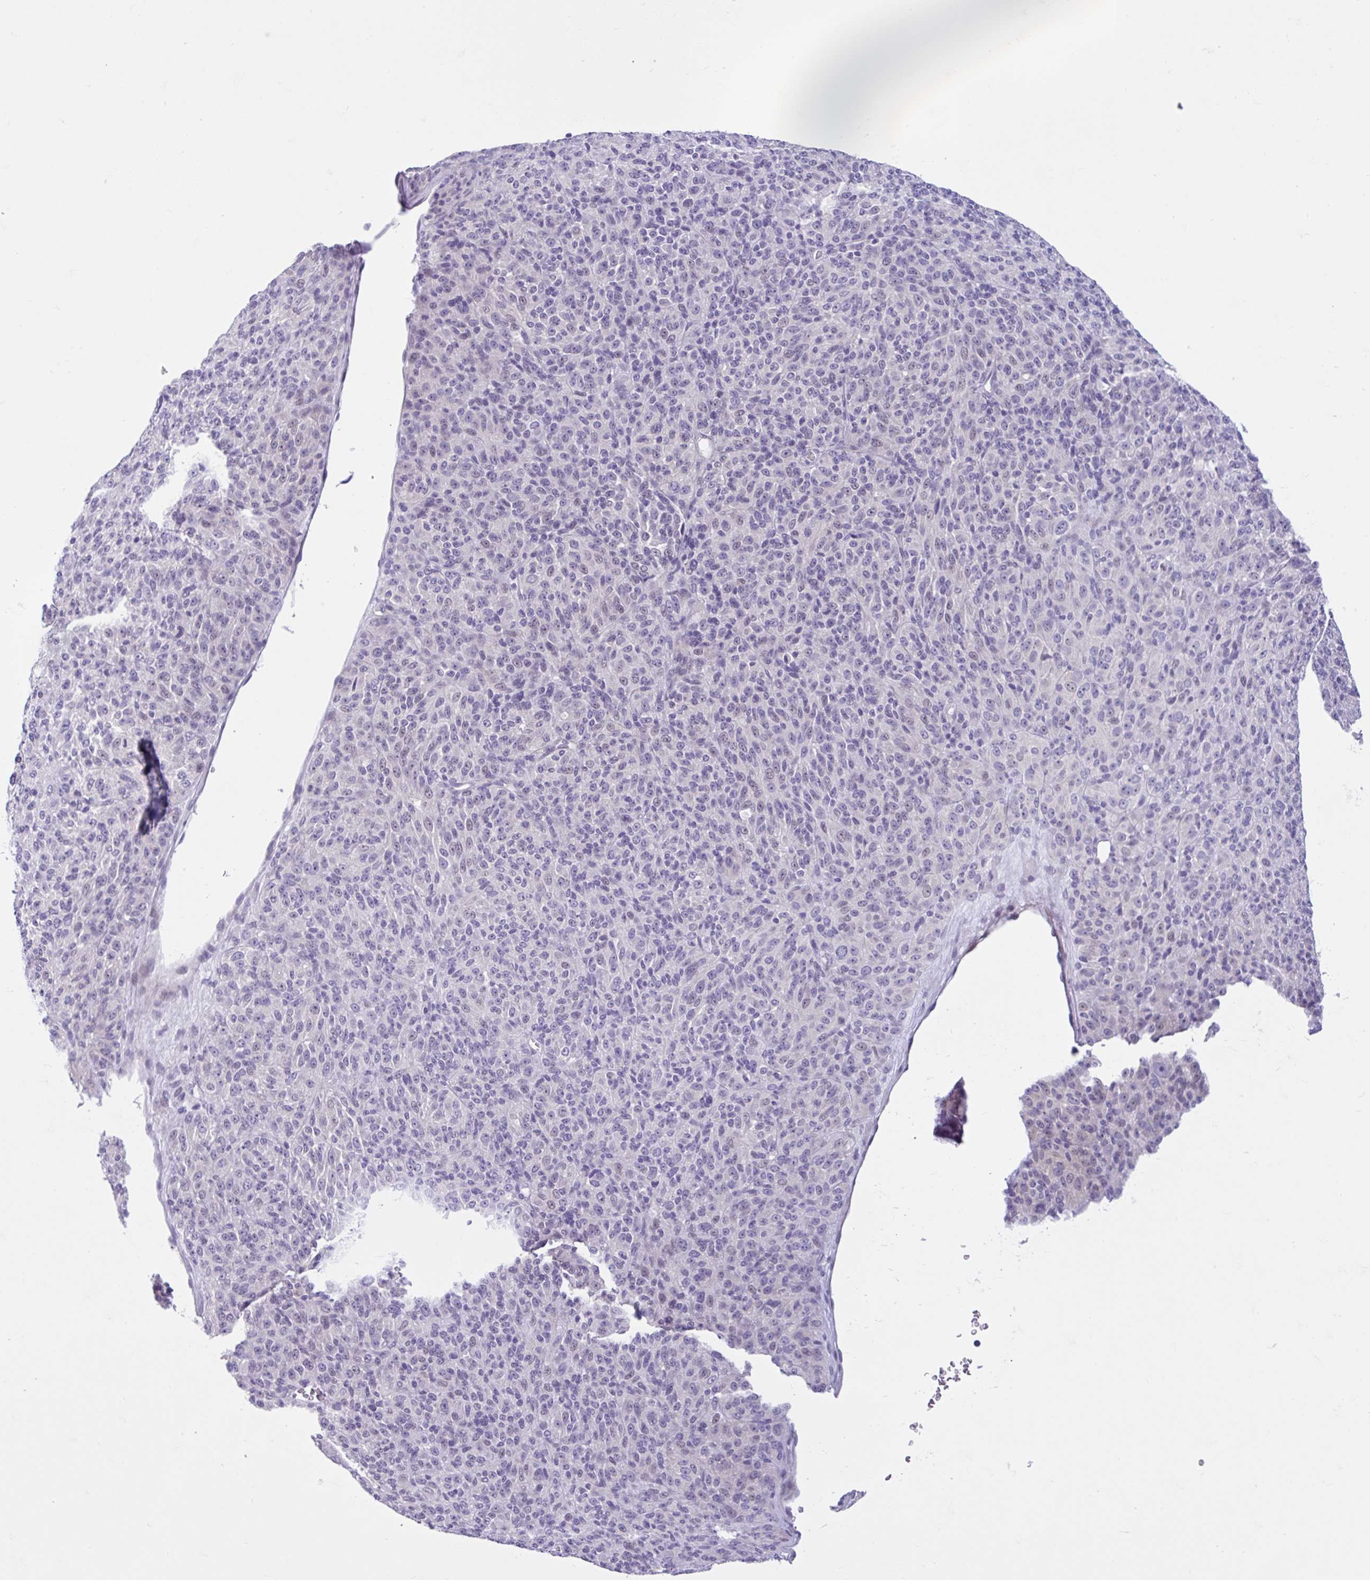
{"staining": {"intensity": "negative", "quantity": "none", "location": "none"}, "tissue": "melanoma", "cell_type": "Tumor cells", "image_type": "cancer", "snomed": [{"axis": "morphology", "description": "Malignant melanoma, Metastatic site"}, {"axis": "topography", "description": "Brain"}], "caption": "Melanoma was stained to show a protein in brown. There is no significant expression in tumor cells. (Stains: DAB (3,3'-diaminobenzidine) immunohistochemistry (IHC) with hematoxylin counter stain, Microscopy: brightfield microscopy at high magnification).", "gene": "FAM153A", "patient": {"sex": "female", "age": 56}}